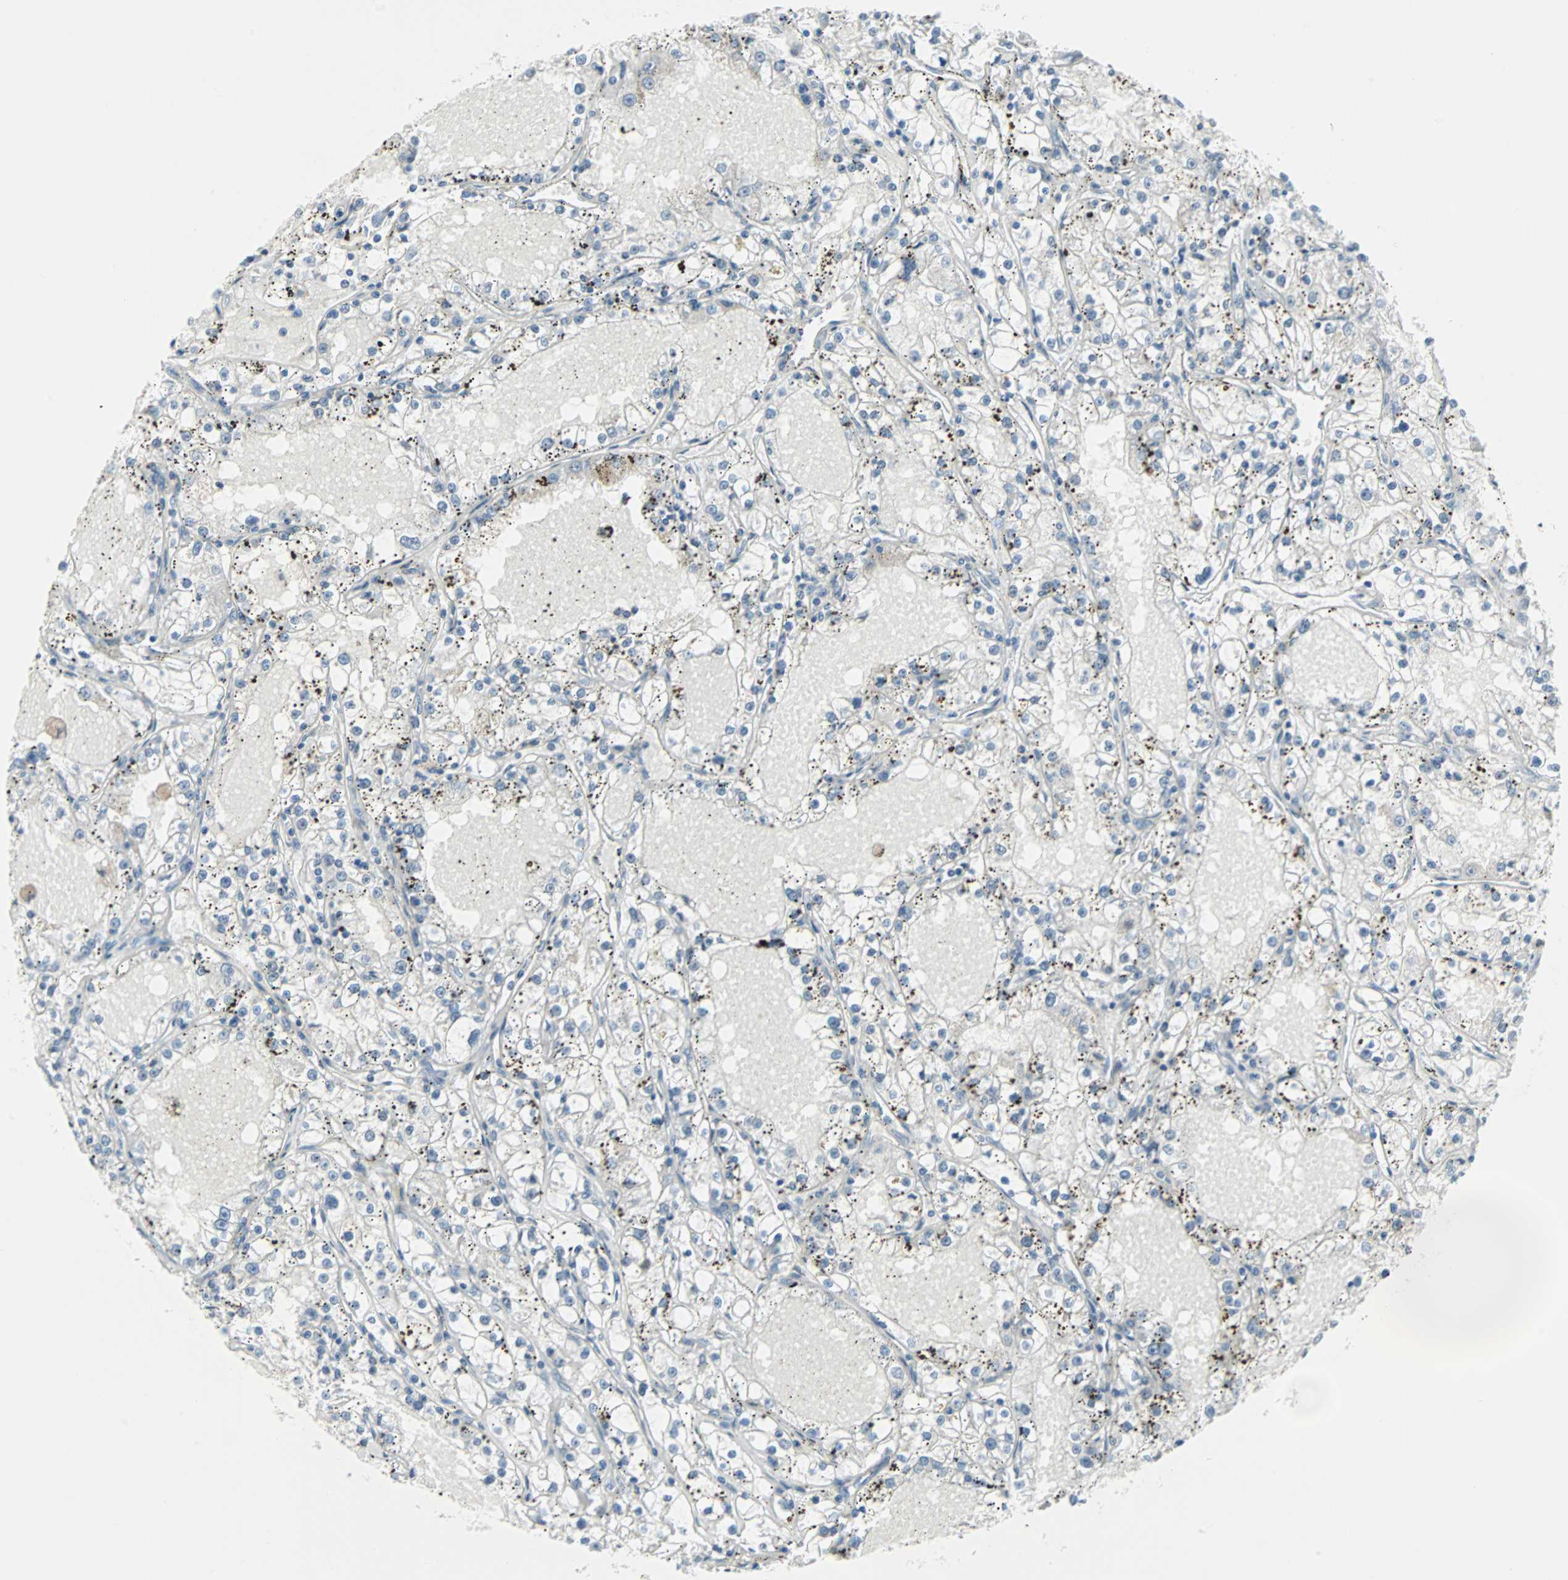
{"staining": {"intensity": "negative", "quantity": "none", "location": "none"}, "tissue": "renal cancer", "cell_type": "Tumor cells", "image_type": "cancer", "snomed": [{"axis": "morphology", "description": "Adenocarcinoma, NOS"}, {"axis": "topography", "description": "Kidney"}], "caption": "Photomicrograph shows no significant protein expression in tumor cells of renal adenocarcinoma.", "gene": "CASP3", "patient": {"sex": "male", "age": 56}}